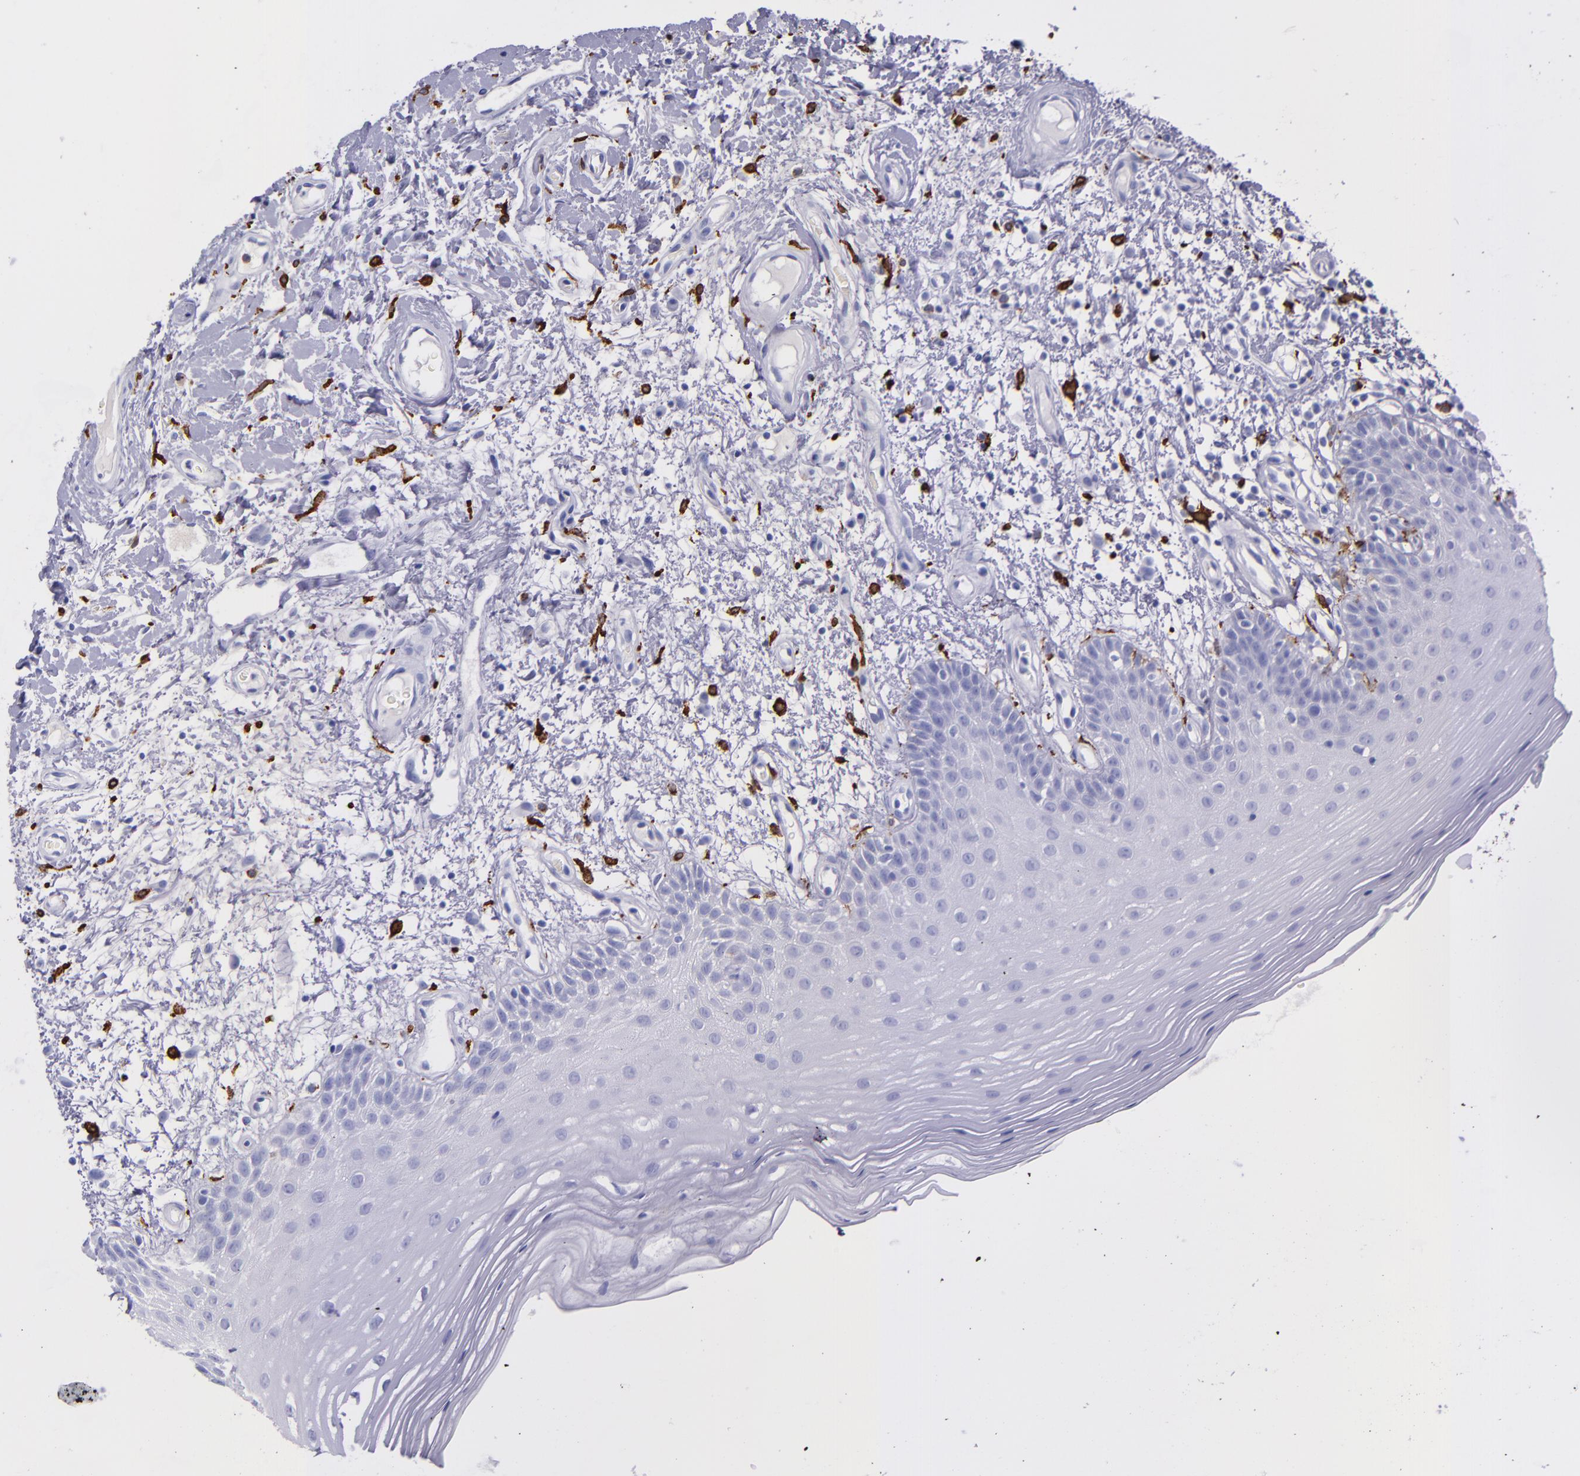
{"staining": {"intensity": "negative", "quantity": "none", "location": "none"}, "tissue": "oral mucosa", "cell_type": "Squamous epithelial cells", "image_type": "normal", "snomed": [{"axis": "morphology", "description": "Normal tissue, NOS"}, {"axis": "morphology", "description": "Squamous cell carcinoma, NOS"}, {"axis": "topography", "description": "Skeletal muscle"}, {"axis": "topography", "description": "Oral tissue"}, {"axis": "topography", "description": "Head-Neck"}], "caption": "Immunohistochemistry micrograph of normal oral mucosa: human oral mucosa stained with DAB reveals no significant protein staining in squamous epithelial cells.", "gene": "CD163", "patient": {"sex": "male", "age": 71}}